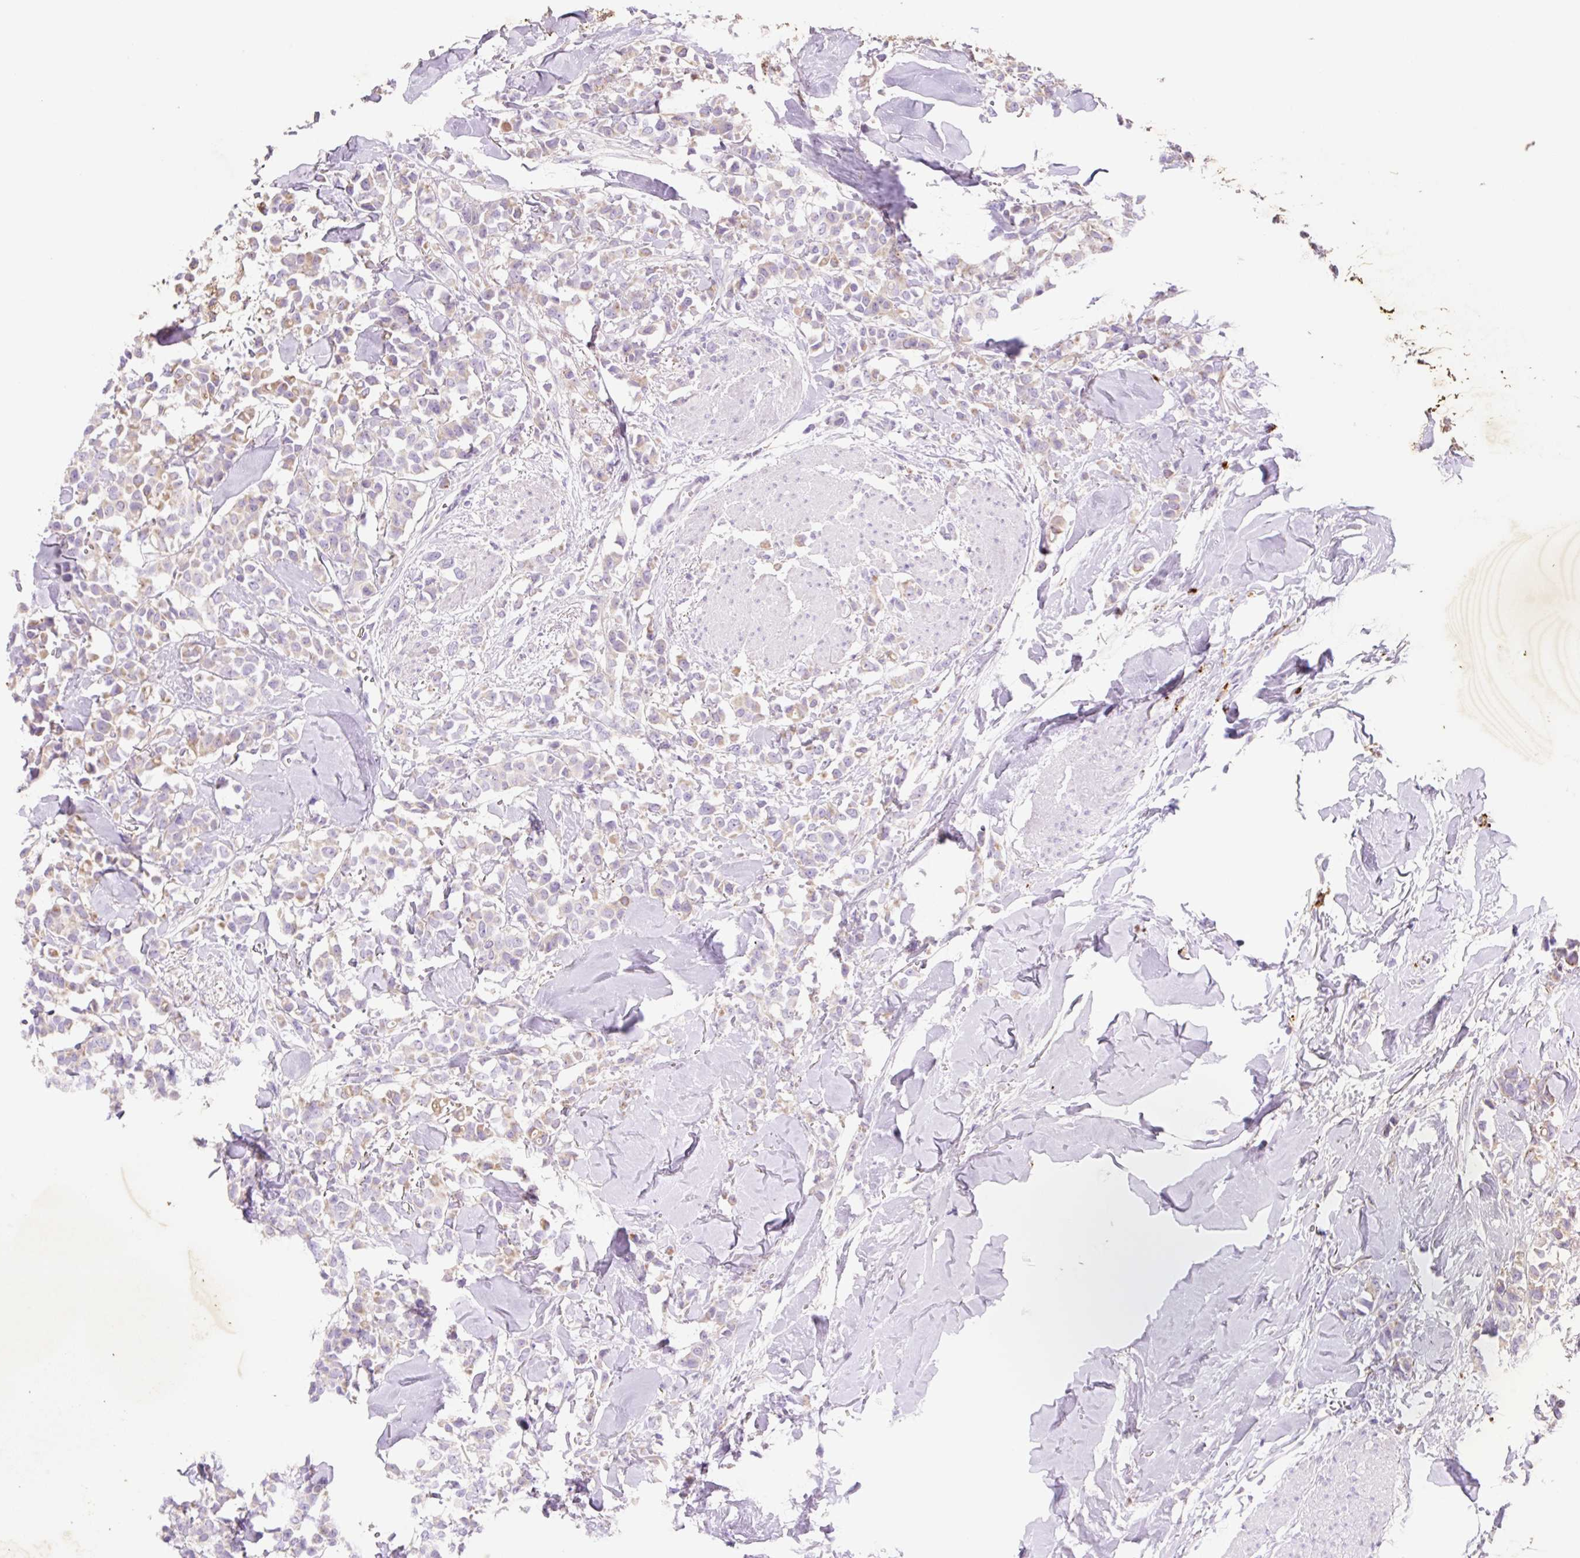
{"staining": {"intensity": "weak", "quantity": "<25%", "location": "cytoplasmic/membranous"}, "tissue": "breast cancer", "cell_type": "Tumor cells", "image_type": "cancer", "snomed": [{"axis": "morphology", "description": "Lobular carcinoma"}, {"axis": "topography", "description": "Breast"}], "caption": "The immunohistochemistry (IHC) photomicrograph has no significant expression in tumor cells of breast cancer (lobular carcinoma) tissue.", "gene": "HEXA", "patient": {"sex": "female", "age": 91}}